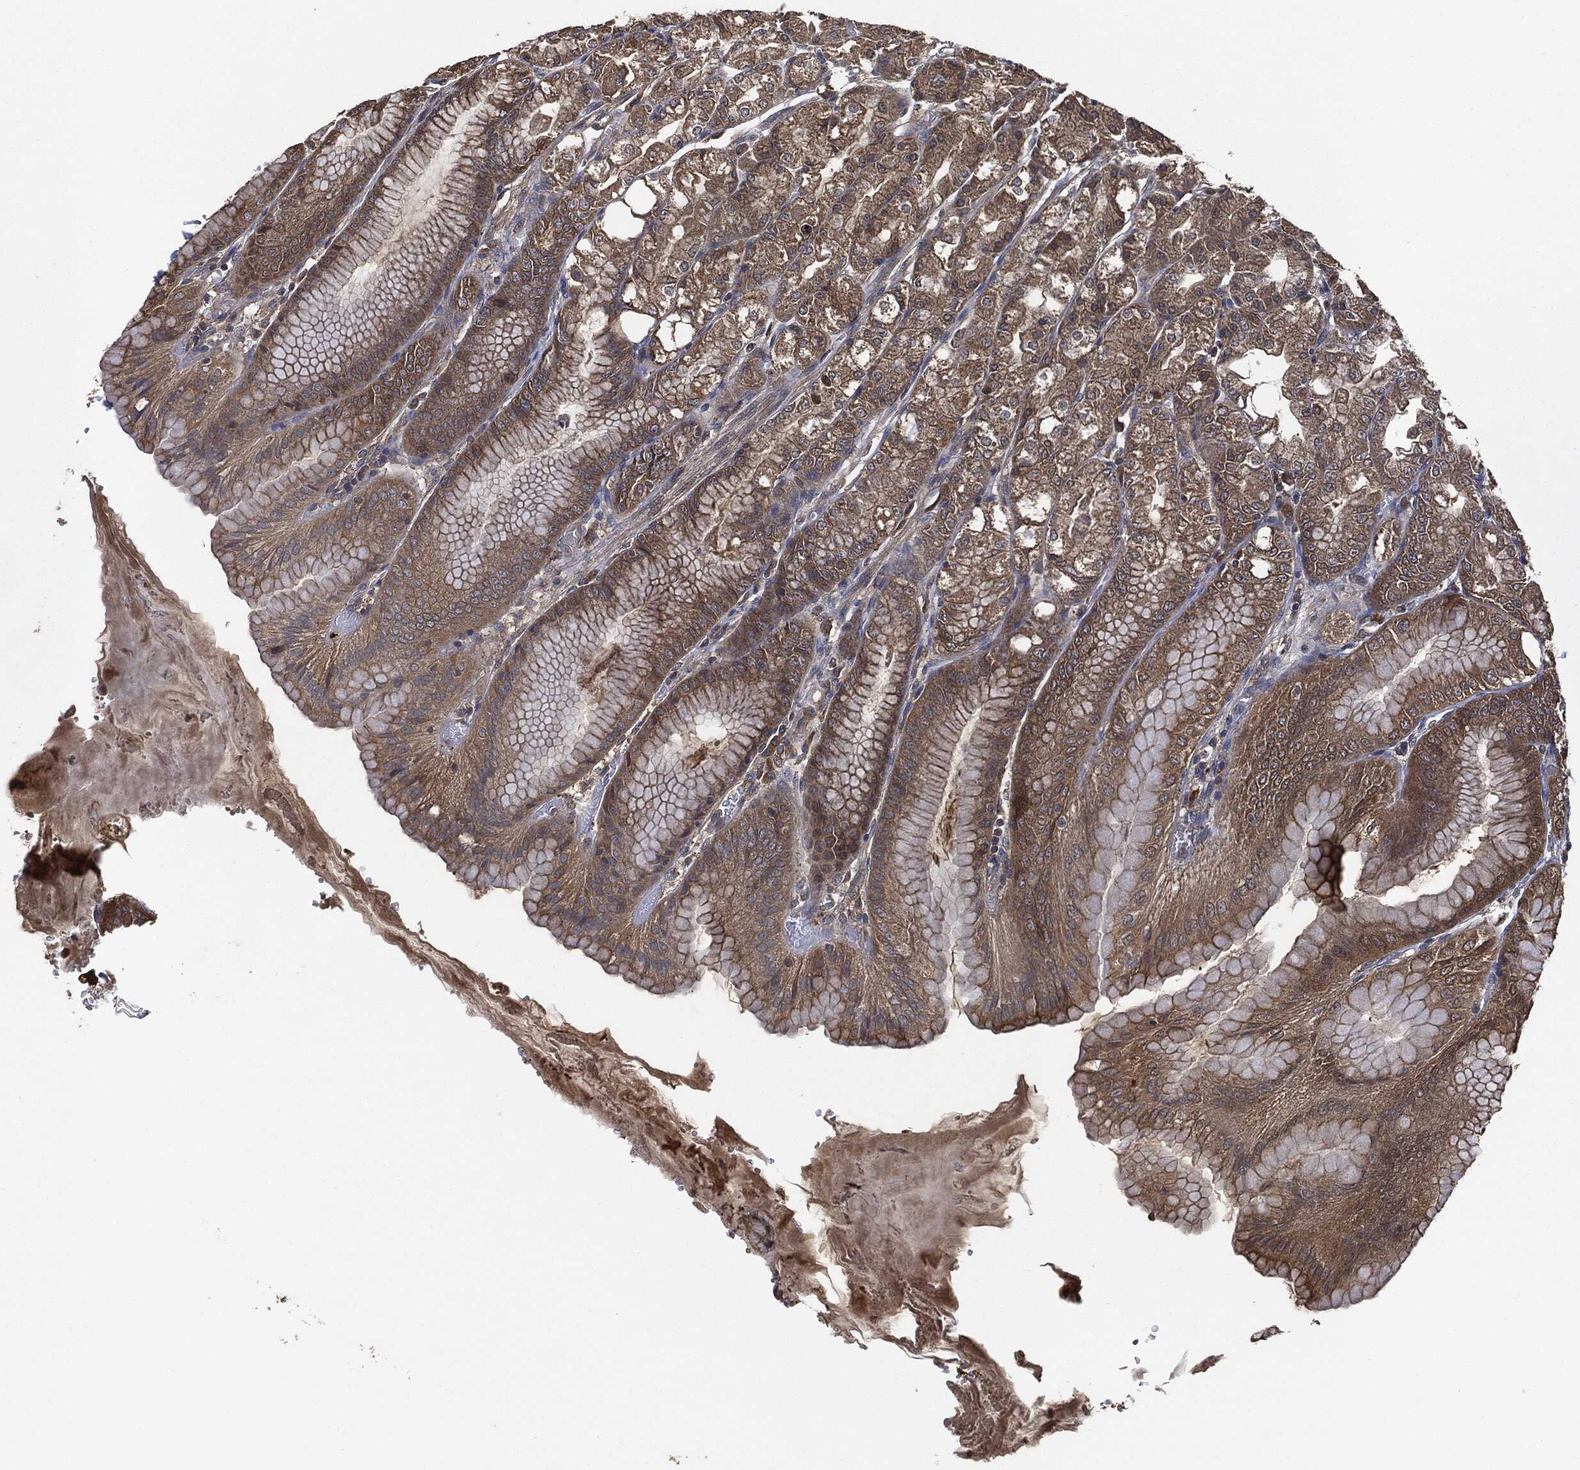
{"staining": {"intensity": "moderate", "quantity": ">75%", "location": "cytoplasmic/membranous"}, "tissue": "stomach", "cell_type": "Glandular cells", "image_type": "normal", "snomed": [{"axis": "morphology", "description": "Normal tissue, NOS"}, {"axis": "topography", "description": "Stomach"}], "caption": "Glandular cells show medium levels of moderate cytoplasmic/membranous expression in about >75% of cells in benign stomach.", "gene": "BRAF", "patient": {"sex": "male", "age": 71}}